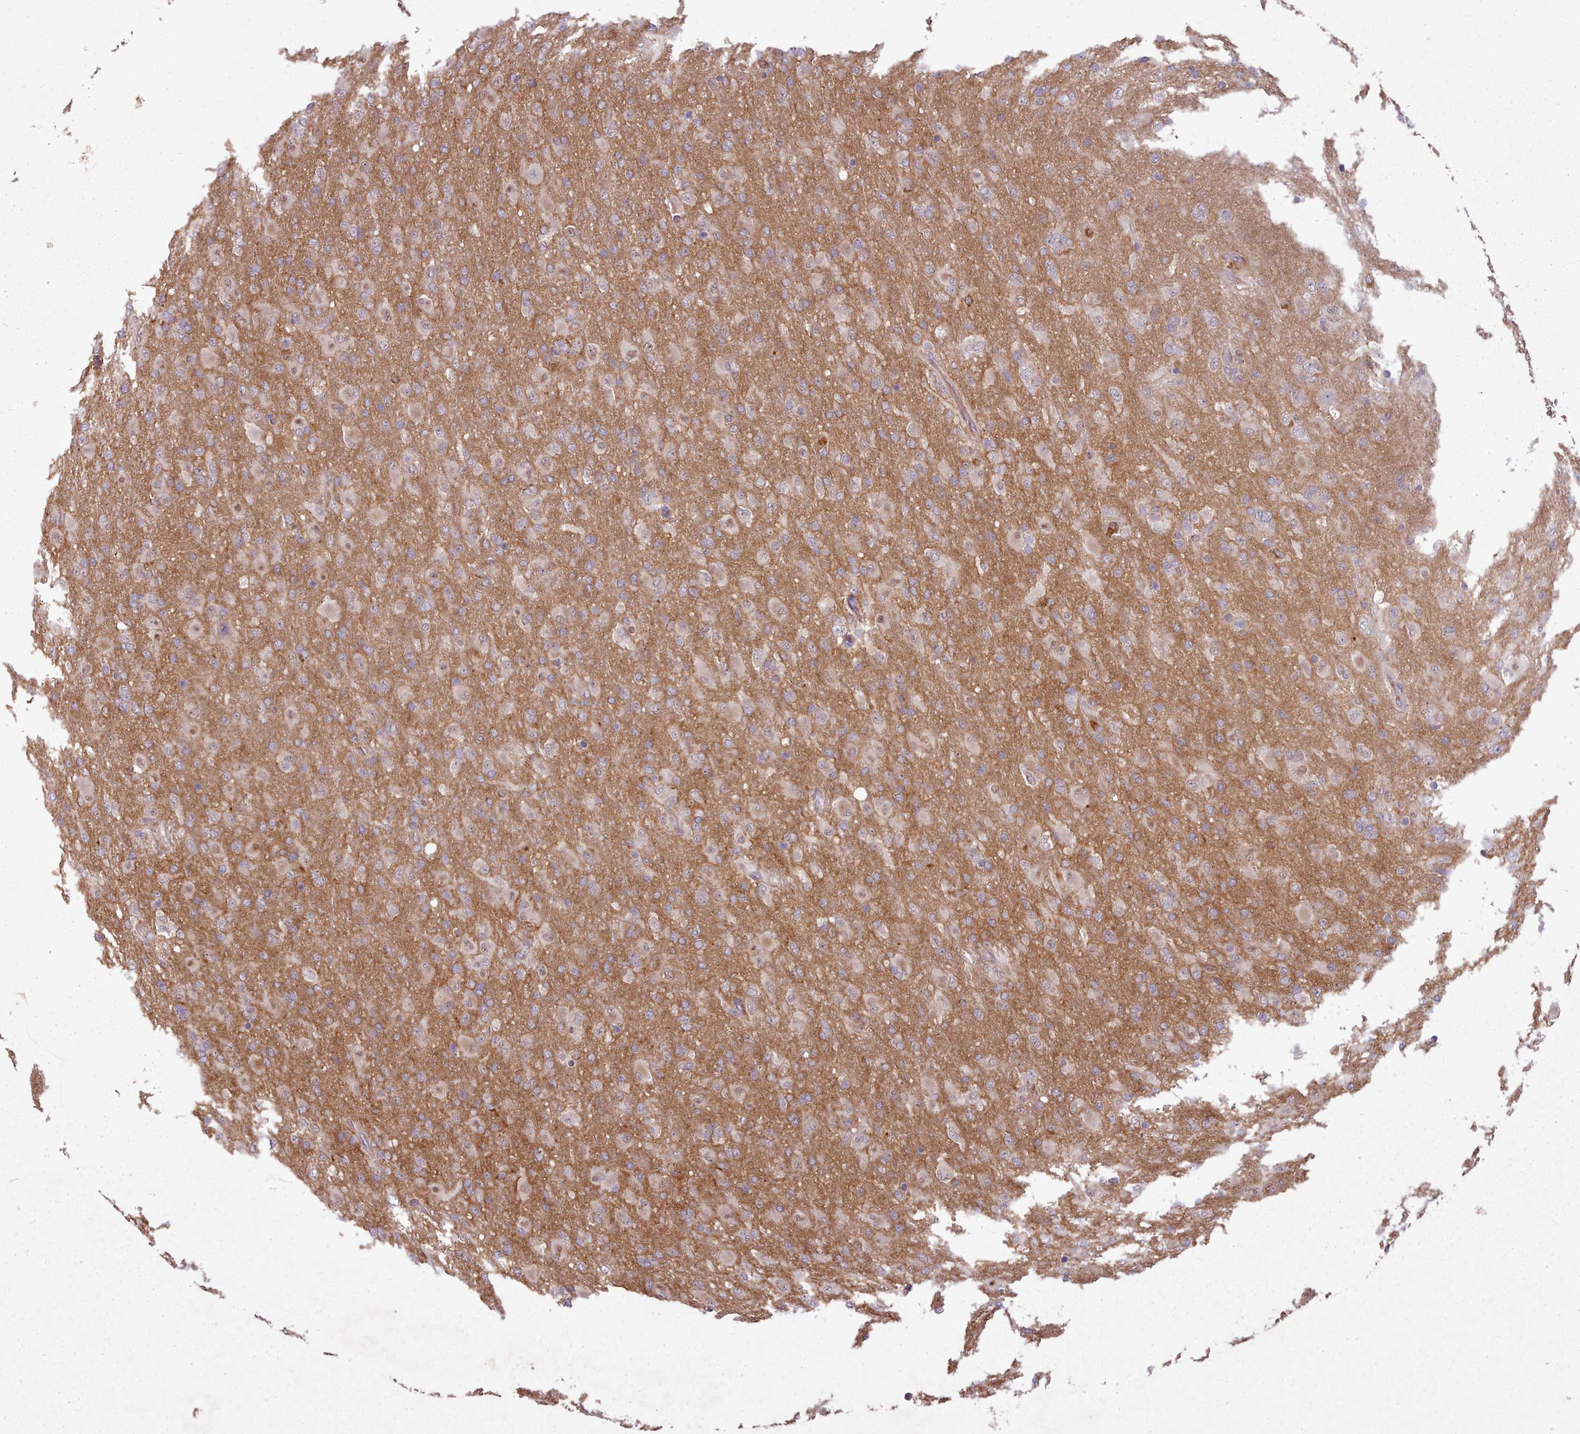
{"staining": {"intensity": "negative", "quantity": "none", "location": "none"}, "tissue": "glioma", "cell_type": "Tumor cells", "image_type": "cancer", "snomed": [{"axis": "morphology", "description": "Glioma, malignant, Low grade"}, {"axis": "topography", "description": "Brain"}], "caption": "High power microscopy photomicrograph of an immunohistochemistry micrograph of malignant glioma (low-grade), revealing no significant staining in tumor cells.", "gene": "GBGT1", "patient": {"sex": "male", "age": 65}}